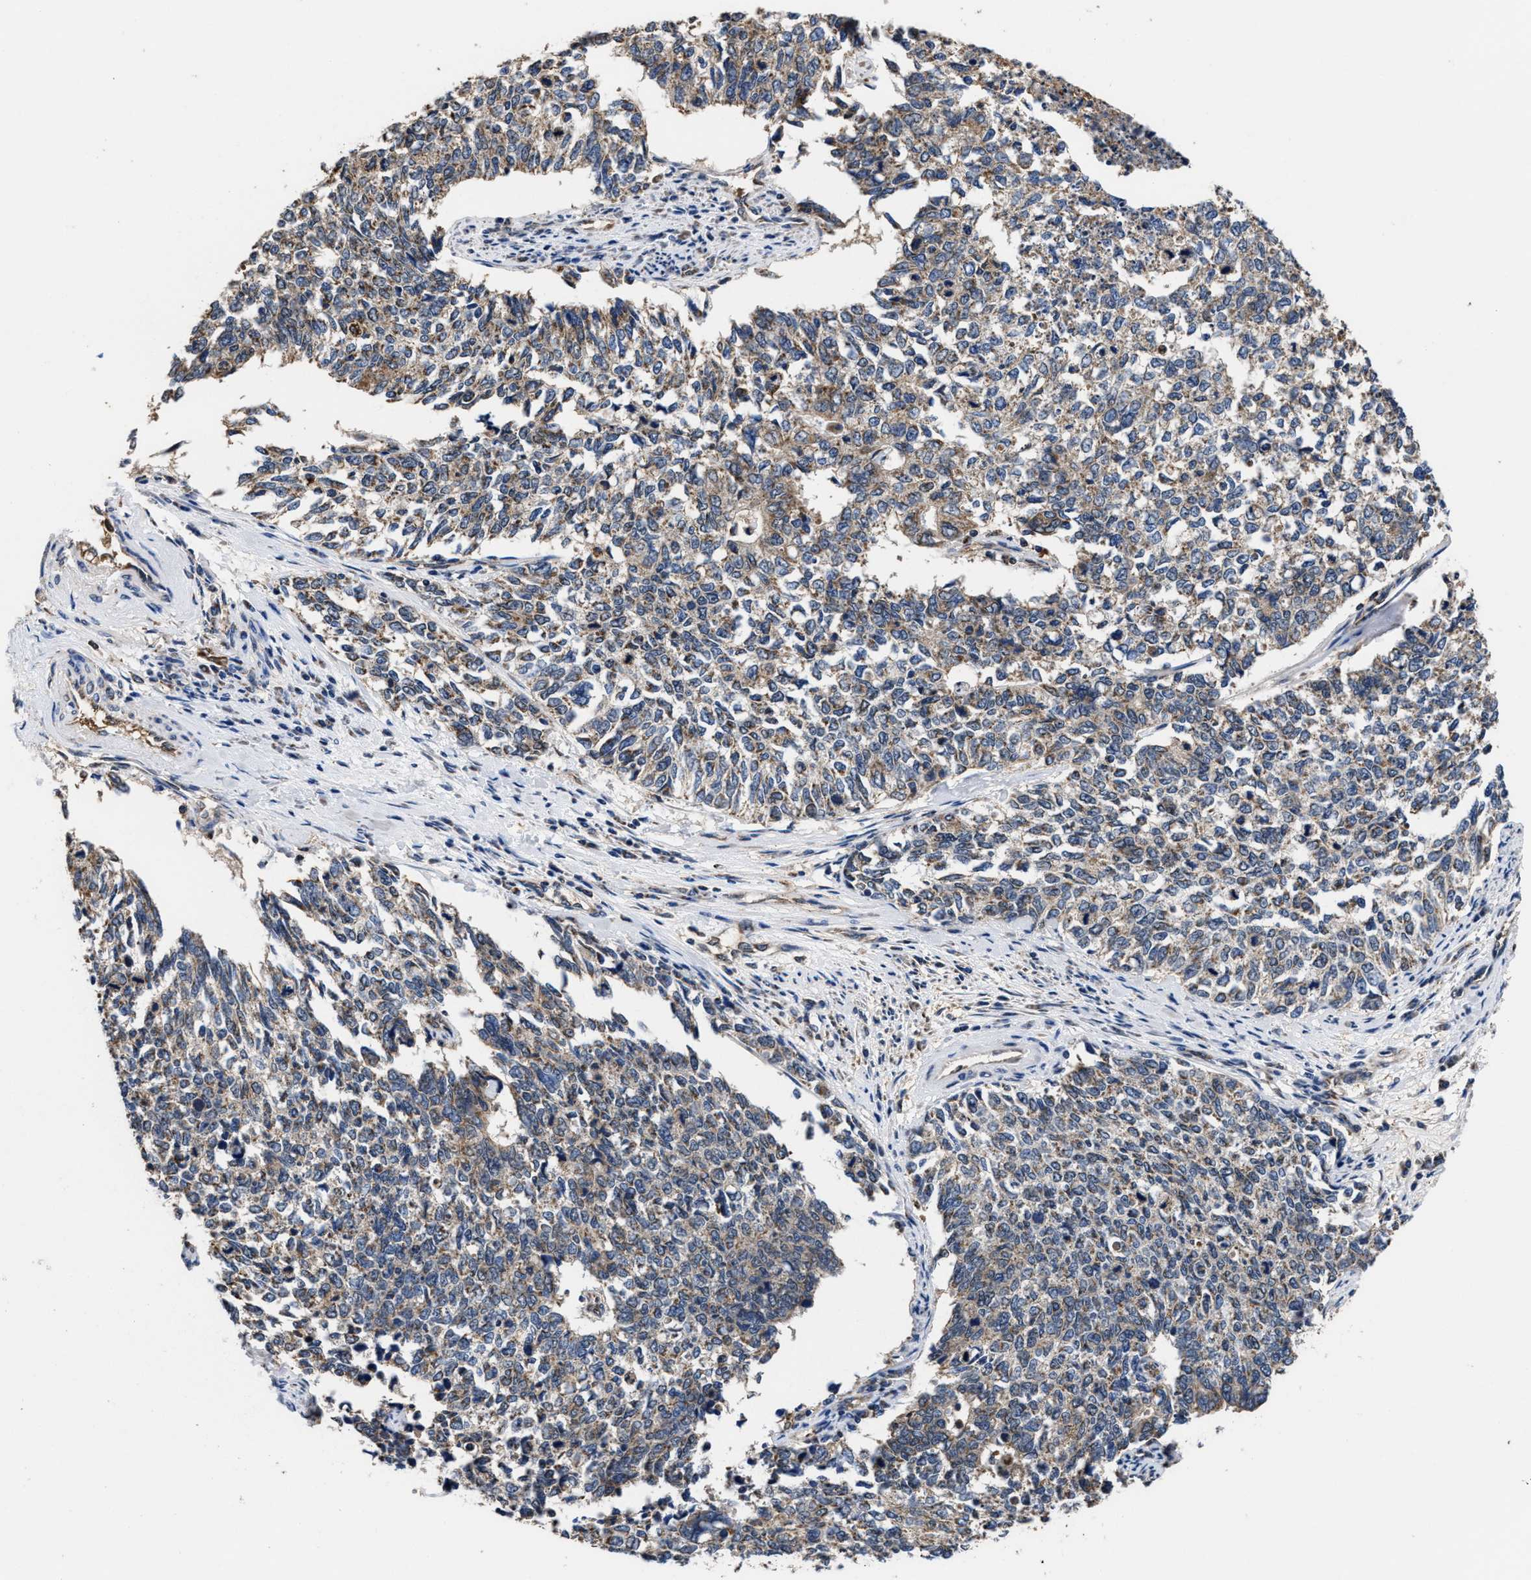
{"staining": {"intensity": "weak", "quantity": ">75%", "location": "cytoplasmic/membranous"}, "tissue": "cervical cancer", "cell_type": "Tumor cells", "image_type": "cancer", "snomed": [{"axis": "morphology", "description": "Squamous cell carcinoma, NOS"}, {"axis": "topography", "description": "Cervix"}], "caption": "Cervical squamous cell carcinoma was stained to show a protein in brown. There is low levels of weak cytoplasmic/membranous expression in about >75% of tumor cells.", "gene": "ACLY", "patient": {"sex": "female", "age": 63}}